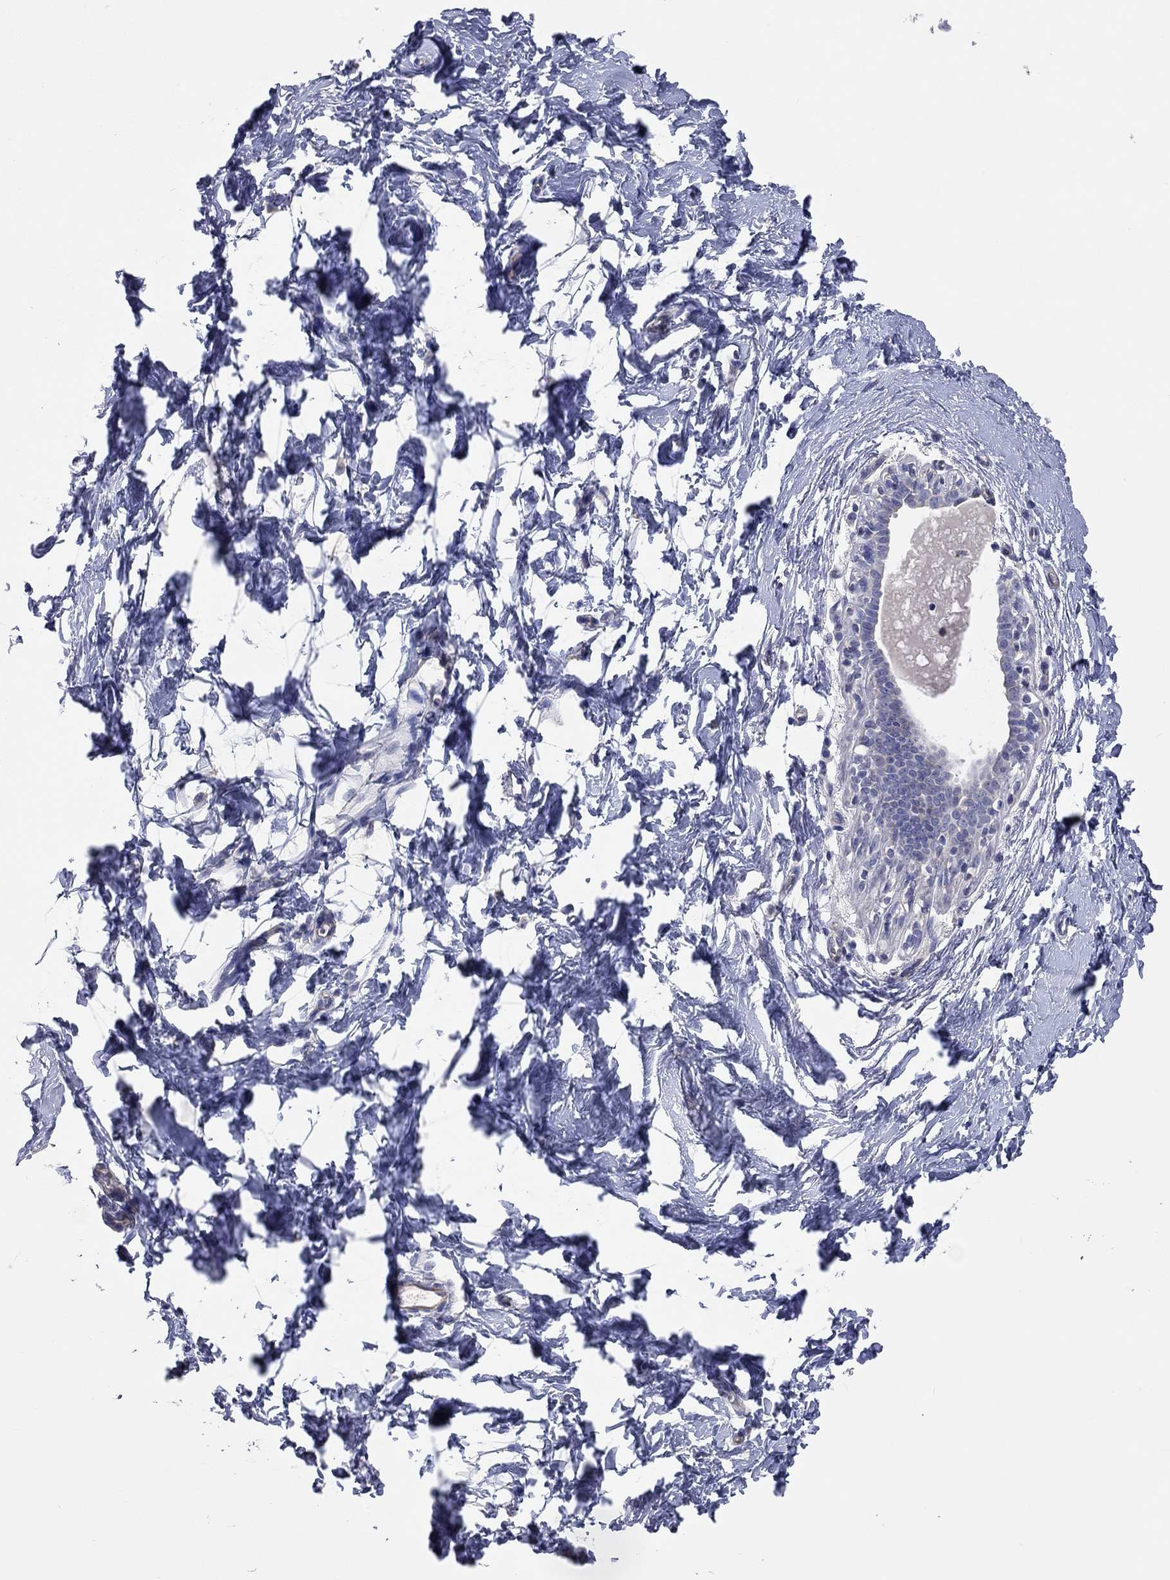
{"staining": {"intensity": "negative", "quantity": "none", "location": "none"}, "tissue": "breast", "cell_type": "Adipocytes", "image_type": "normal", "snomed": [{"axis": "morphology", "description": "Normal tissue, NOS"}, {"axis": "topography", "description": "Breast"}], "caption": "Human breast stained for a protein using immunohistochemistry shows no expression in adipocytes.", "gene": "KCNB1", "patient": {"sex": "female", "age": 37}}